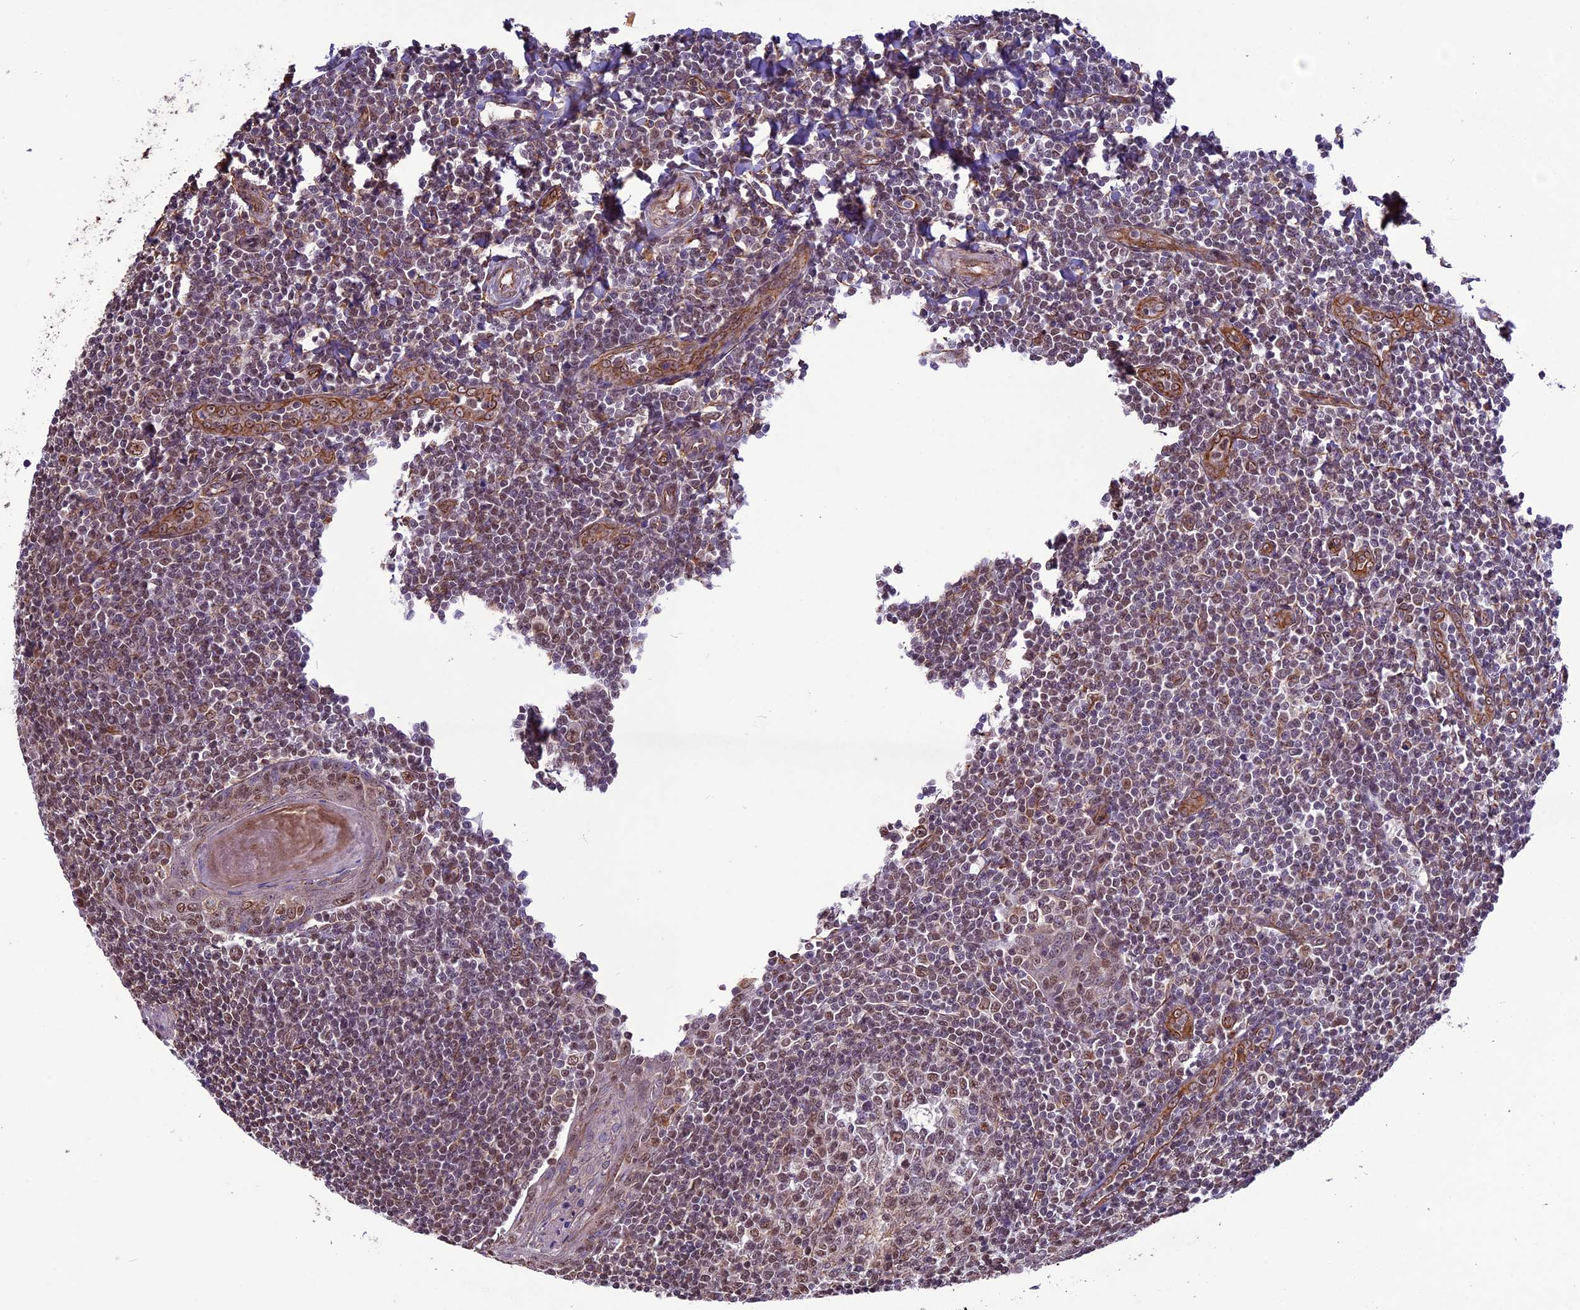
{"staining": {"intensity": "moderate", "quantity": "25%-75%", "location": "nuclear"}, "tissue": "tonsil", "cell_type": "Germinal center cells", "image_type": "normal", "snomed": [{"axis": "morphology", "description": "Normal tissue, NOS"}, {"axis": "topography", "description": "Tonsil"}], "caption": "Immunohistochemistry (IHC) staining of normal tonsil, which exhibits medium levels of moderate nuclear expression in approximately 25%-75% of germinal center cells indicating moderate nuclear protein staining. The staining was performed using DAB (3,3'-diaminobenzidine) (brown) for protein detection and nuclei were counterstained in hematoxylin (blue).", "gene": "C3orf70", "patient": {"sex": "male", "age": 27}}